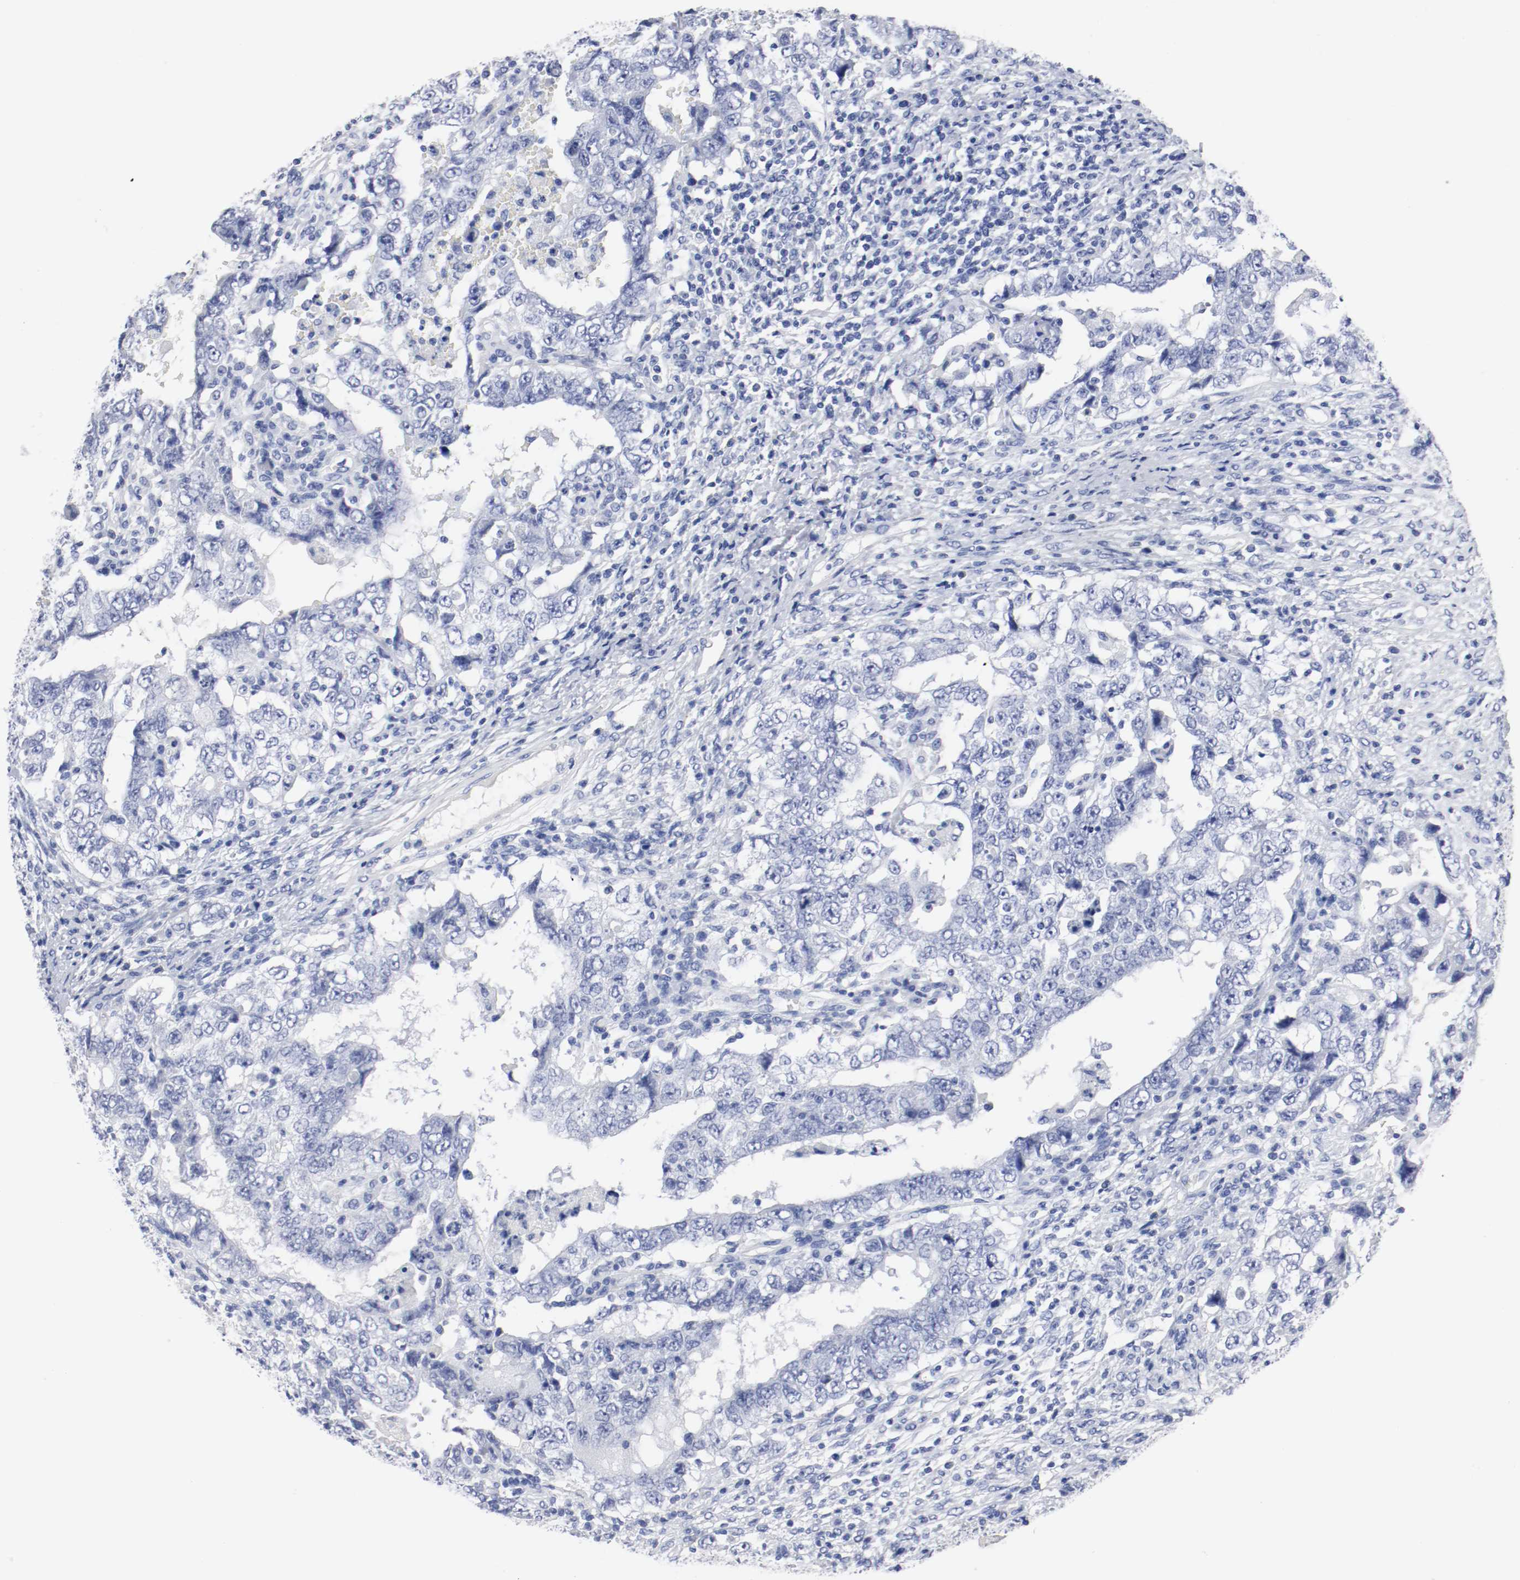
{"staining": {"intensity": "negative", "quantity": "none", "location": "none"}, "tissue": "testis cancer", "cell_type": "Tumor cells", "image_type": "cancer", "snomed": [{"axis": "morphology", "description": "Carcinoma, Embryonal, NOS"}, {"axis": "topography", "description": "Testis"}], "caption": "Testis cancer (embryonal carcinoma) stained for a protein using IHC shows no positivity tumor cells.", "gene": "GAD1", "patient": {"sex": "male", "age": 26}}